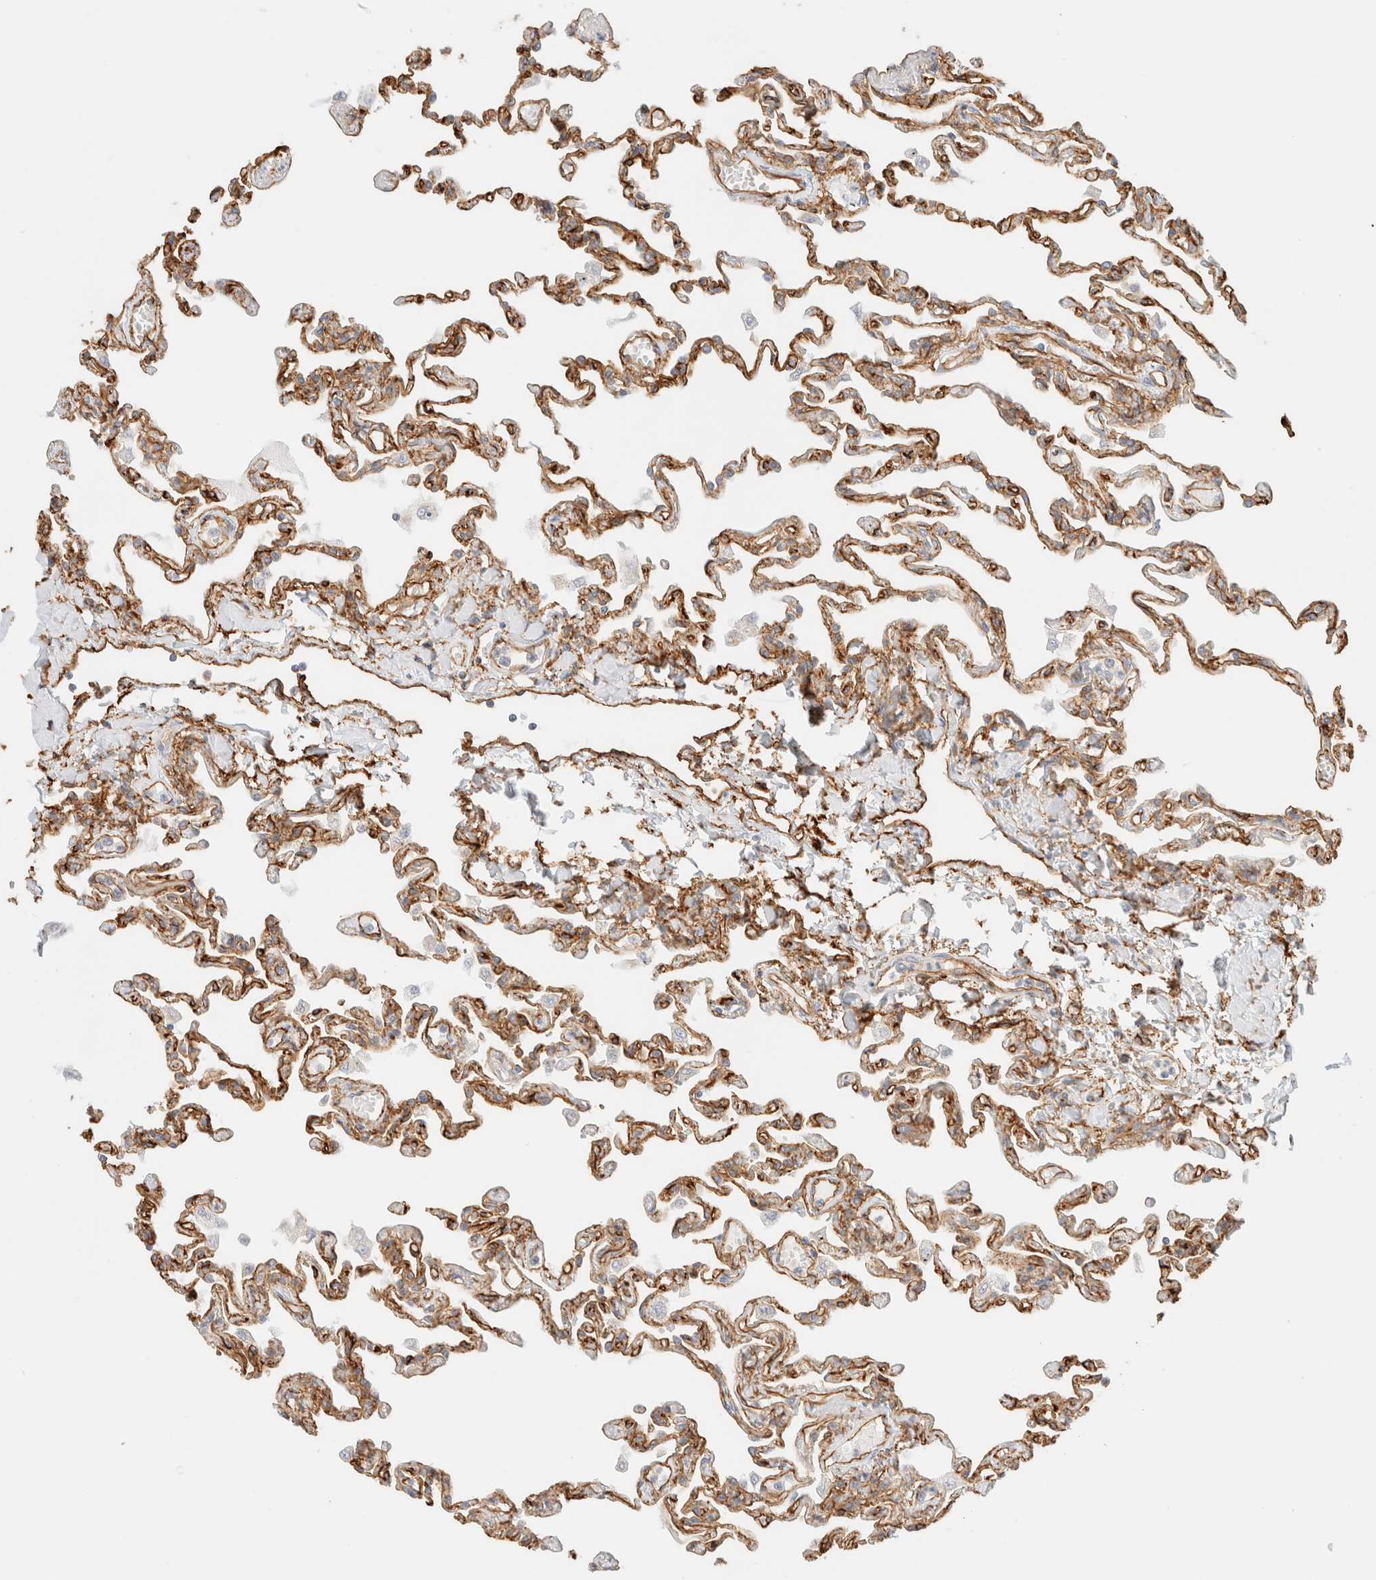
{"staining": {"intensity": "moderate", "quantity": ">75%", "location": "cytoplasmic/membranous"}, "tissue": "lung", "cell_type": "Alveolar cells", "image_type": "normal", "snomed": [{"axis": "morphology", "description": "Normal tissue, NOS"}, {"axis": "topography", "description": "Lung"}], "caption": "The histopathology image displays a brown stain indicating the presence of a protein in the cytoplasmic/membranous of alveolar cells in lung. (brown staining indicates protein expression, while blue staining denotes nuclei).", "gene": "CYB5R4", "patient": {"sex": "male", "age": 21}}